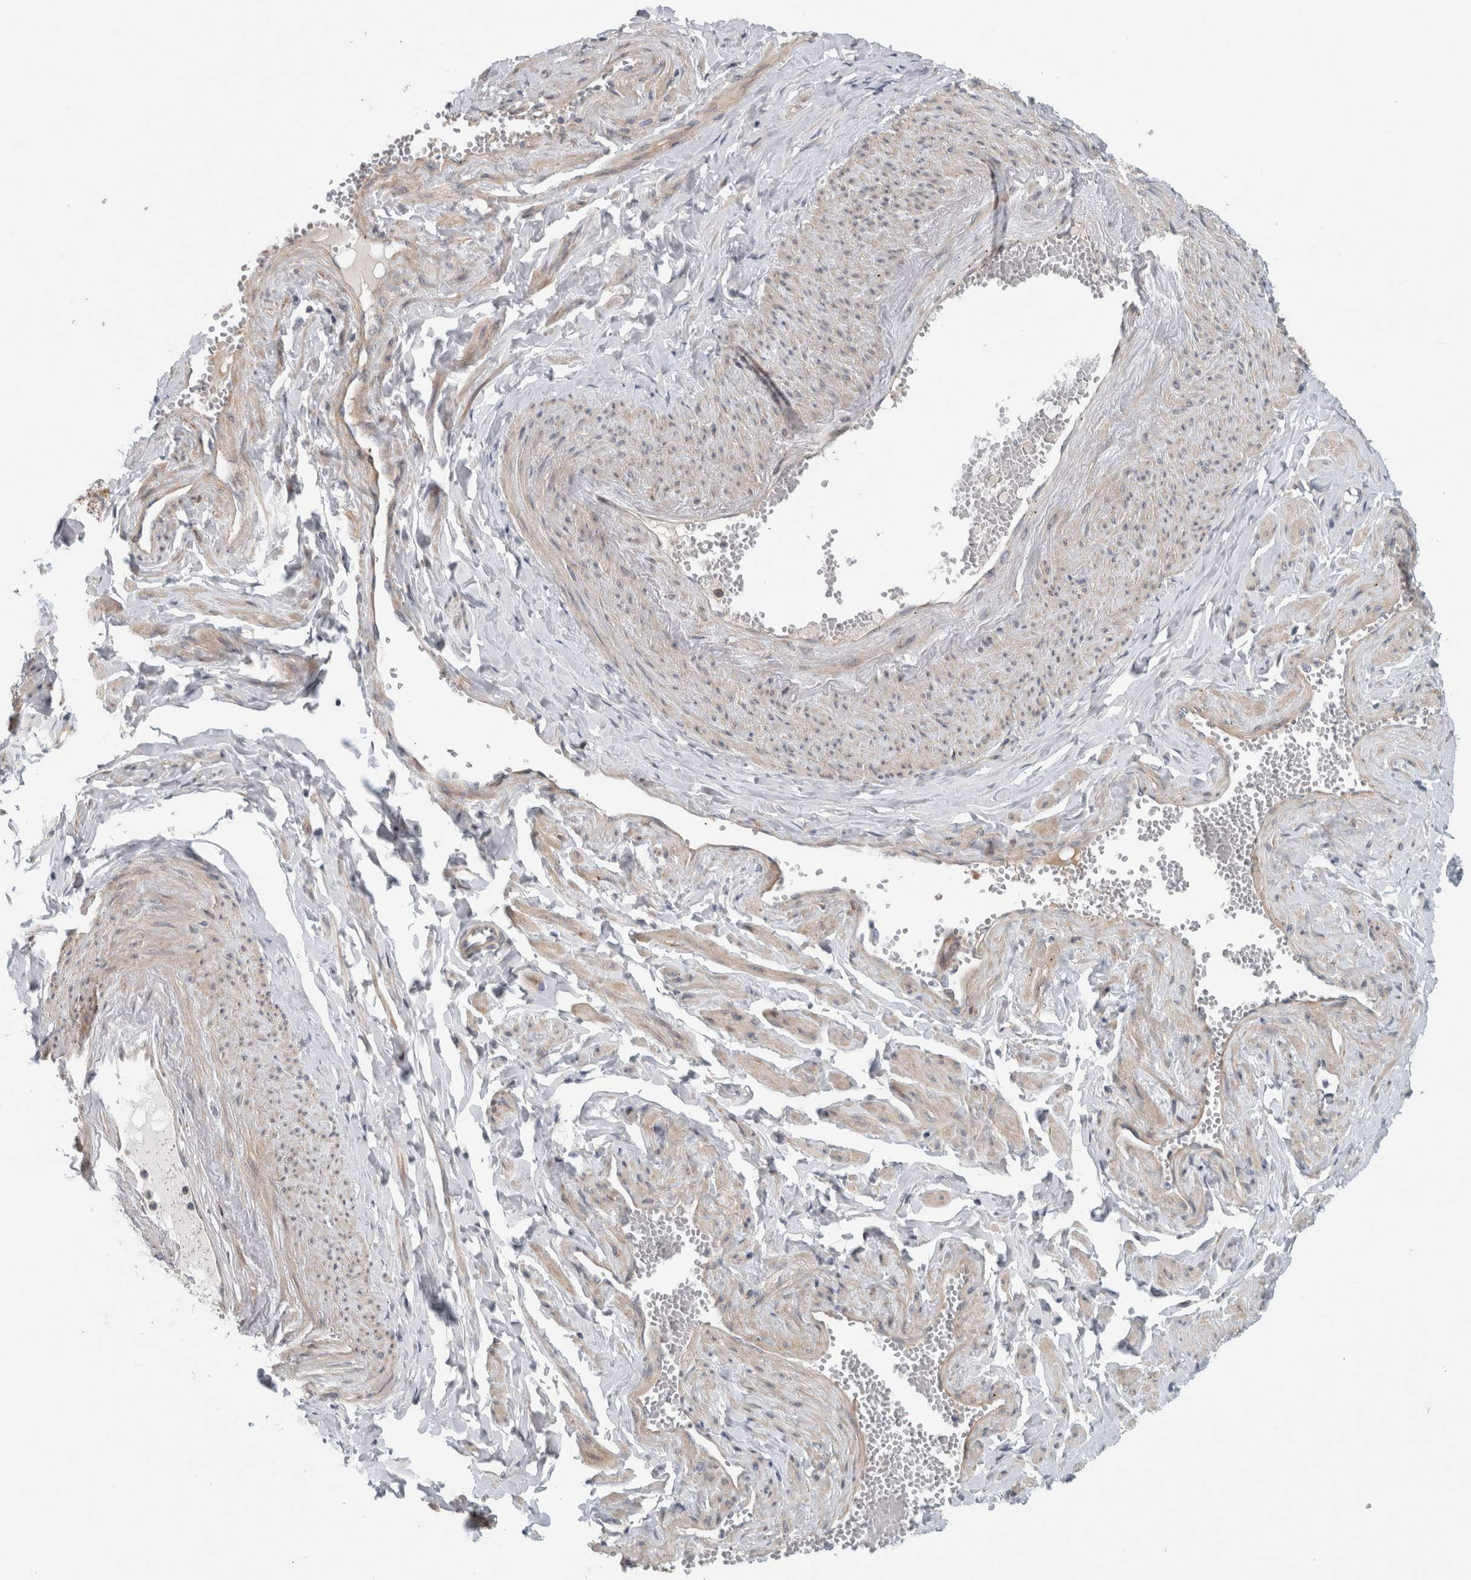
{"staining": {"intensity": "negative", "quantity": "none", "location": "none"}, "tissue": "adipose tissue", "cell_type": "Adipocytes", "image_type": "normal", "snomed": [{"axis": "morphology", "description": "Normal tissue, NOS"}, {"axis": "topography", "description": "Vascular tissue"}, {"axis": "topography", "description": "Fallopian tube"}, {"axis": "topography", "description": "Ovary"}], "caption": "This is a photomicrograph of immunohistochemistry (IHC) staining of normal adipose tissue, which shows no staining in adipocytes. The staining was performed using DAB (3,3'-diaminobenzidine) to visualize the protein expression in brown, while the nuclei were stained in blue with hematoxylin (Magnification: 20x).", "gene": "ZNF804B", "patient": {"sex": "female", "age": 67}}